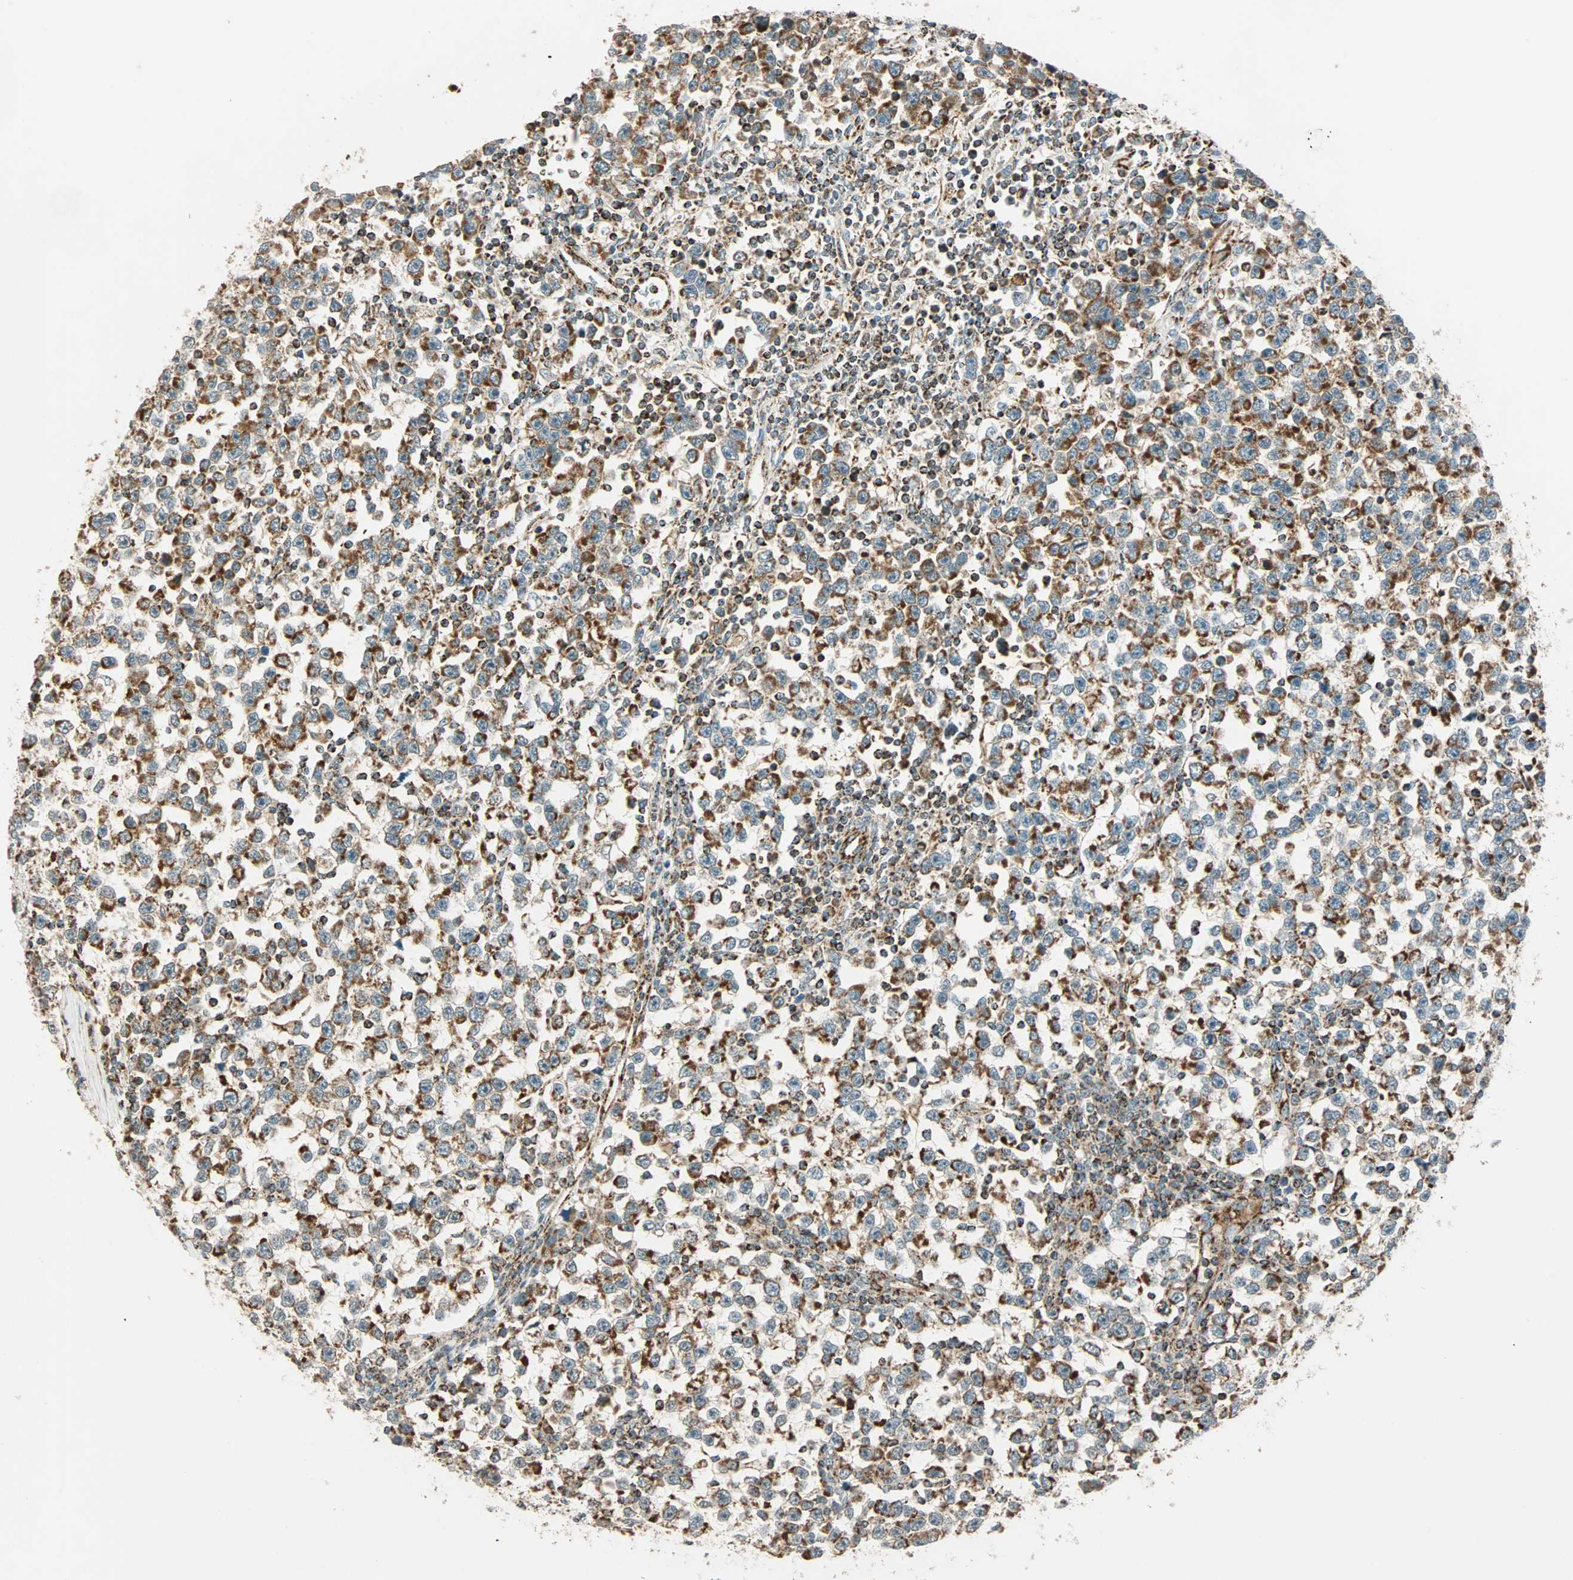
{"staining": {"intensity": "moderate", "quantity": ">75%", "location": "cytoplasmic/membranous"}, "tissue": "testis cancer", "cell_type": "Tumor cells", "image_type": "cancer", "snomed": [{"axis": "morphology", "description": "Seminoma, NOS"}, {"axis": "topography", "description": "Testis"}], "caption": "Seminoma (testis) tissue demonstrates moderate cytoplasmic/membranous staining in about >75% of tumor cells", "gene": "SPRY4", "patient": {"sex": "male", "age": 43}}